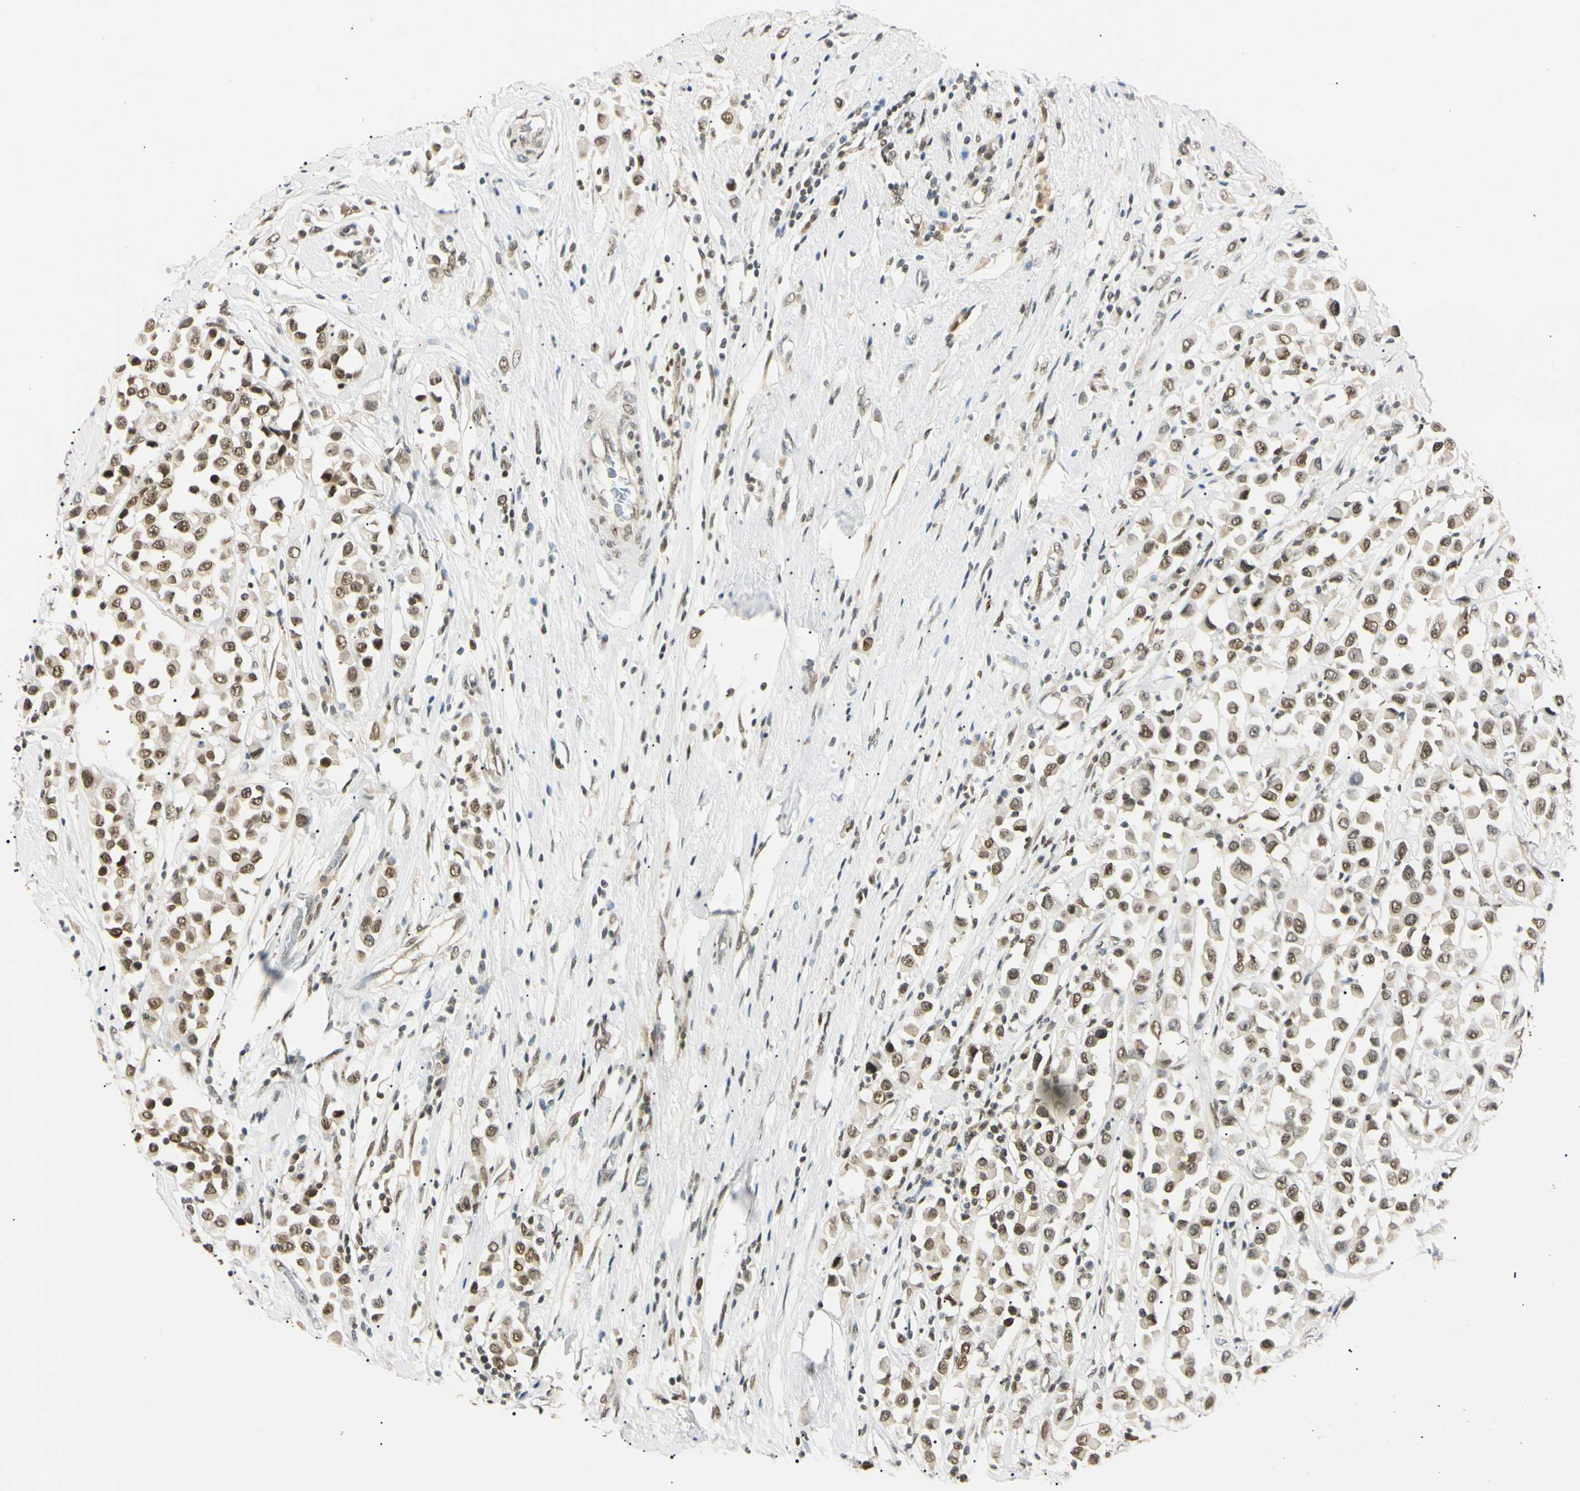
{"staining": {"intensity": "moderate", "quantity": ">75%", "location": "nuclear"}, "tissue": "breast cancer", "cell_type": "Tumor cells", "image_type": "cancer", "snomed": [{"axis": "morphology", "description": "Duct carcinoma"}, {"axis": "topography", "description": "Breast"}], "caption": "An immunohistochemistry (IHC) photomicrograph of neoplastic tissue is shown. Protein staining in brown shows moderate nuclear positivity in breast cancer (infiltrating ductal carcinoma) within tumor cells.", "gene": "SMARCA5", "patient": {"sex": "female", "age": 61}}